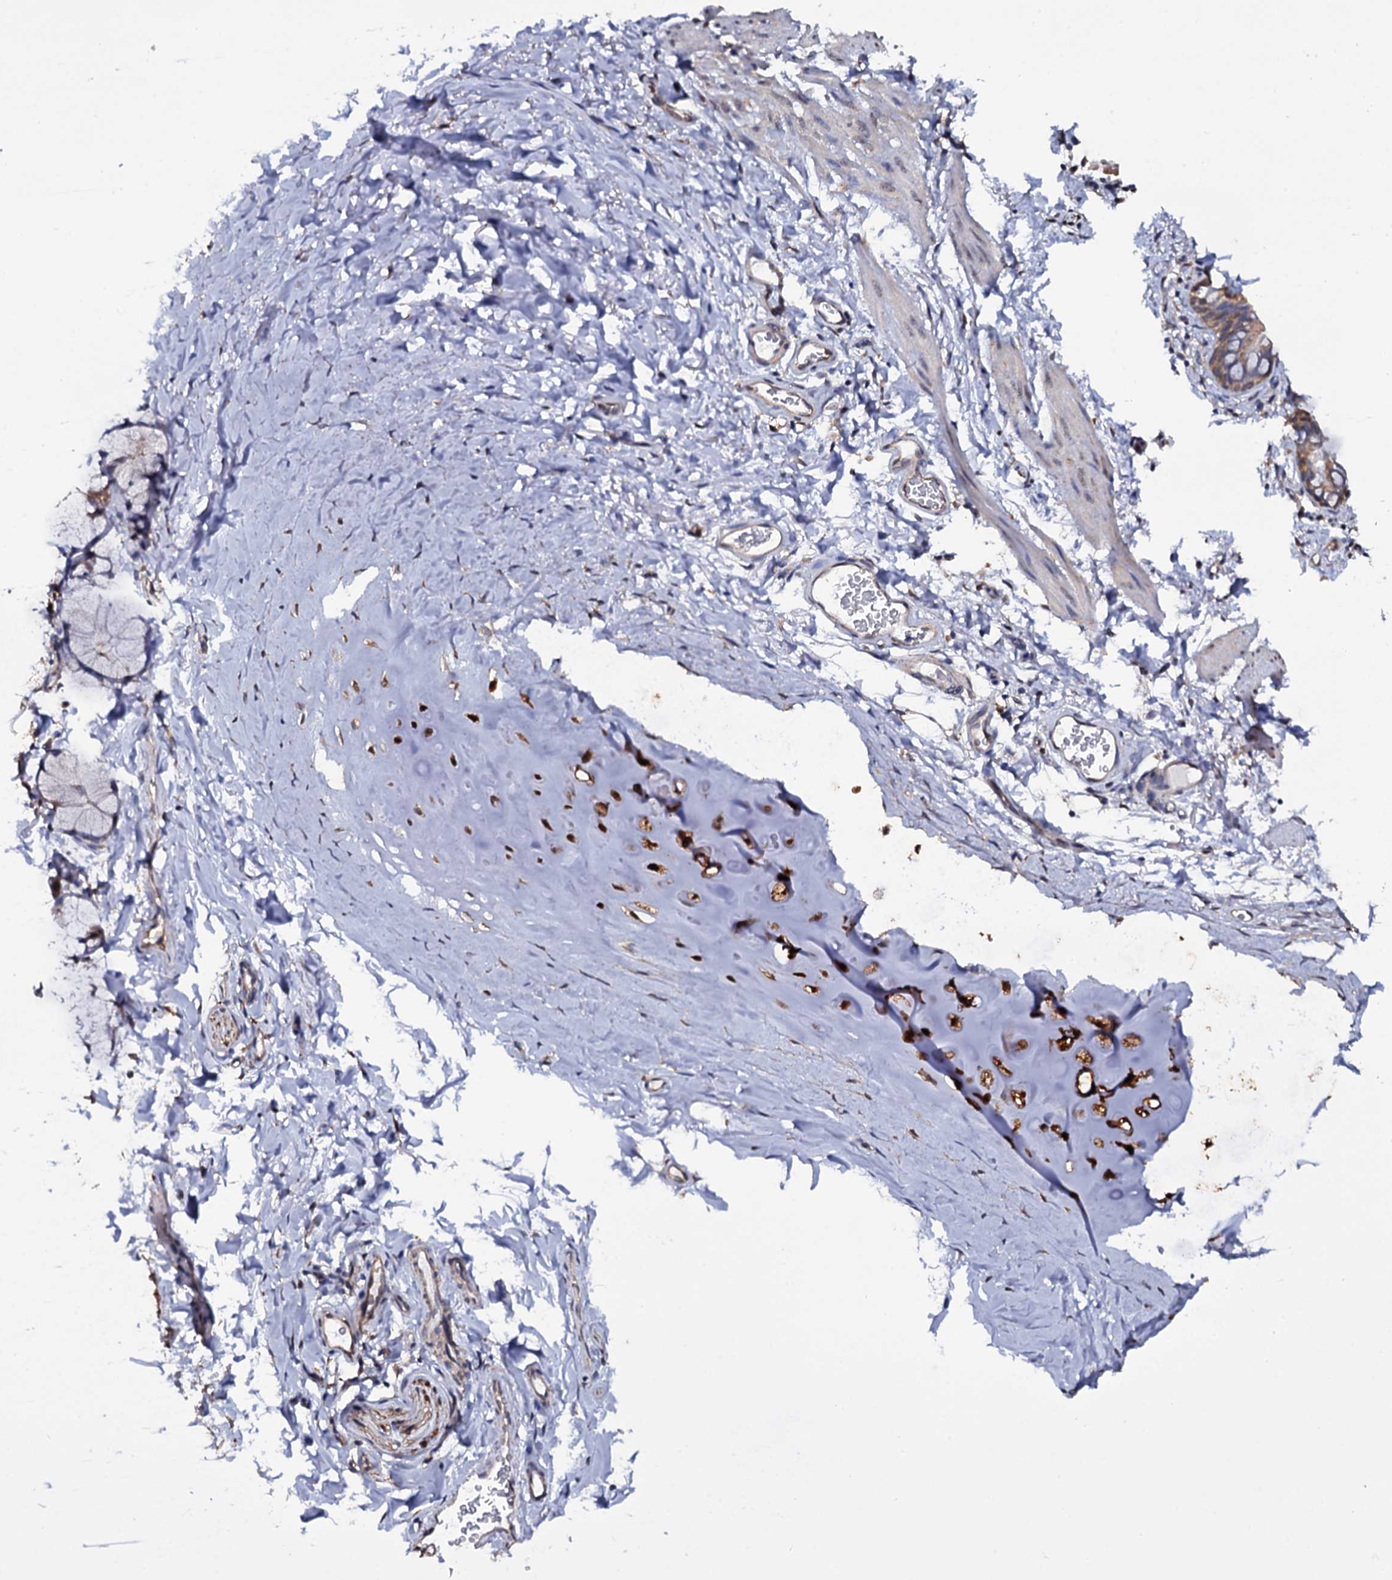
{"staining": {"intensity": "moderate", "quantity": ">75%", "location": "cytoplasmic/membranous"}, "tissue": "bronchus", "cell_type": "Respiratory epithelial cells", "image_type": "normal", "snomed": [{"axis": "morphology", "description": "Normal tissue, NOS"}, {"axis": "topography", "description": "Cartilage tissue"}, {"axis": "topography", "description": "Bronchus"}], "caption": "Brown immunohistochemical staining in normal human bronchus displays moderate cytoplasmic/membranous staining in approximately >75% of respiratory epithelial cells. (IHC, brightfield microscopy, high magnification).", "gene": "CRYL1", "patient": {"sex": "female", "age": 36}}